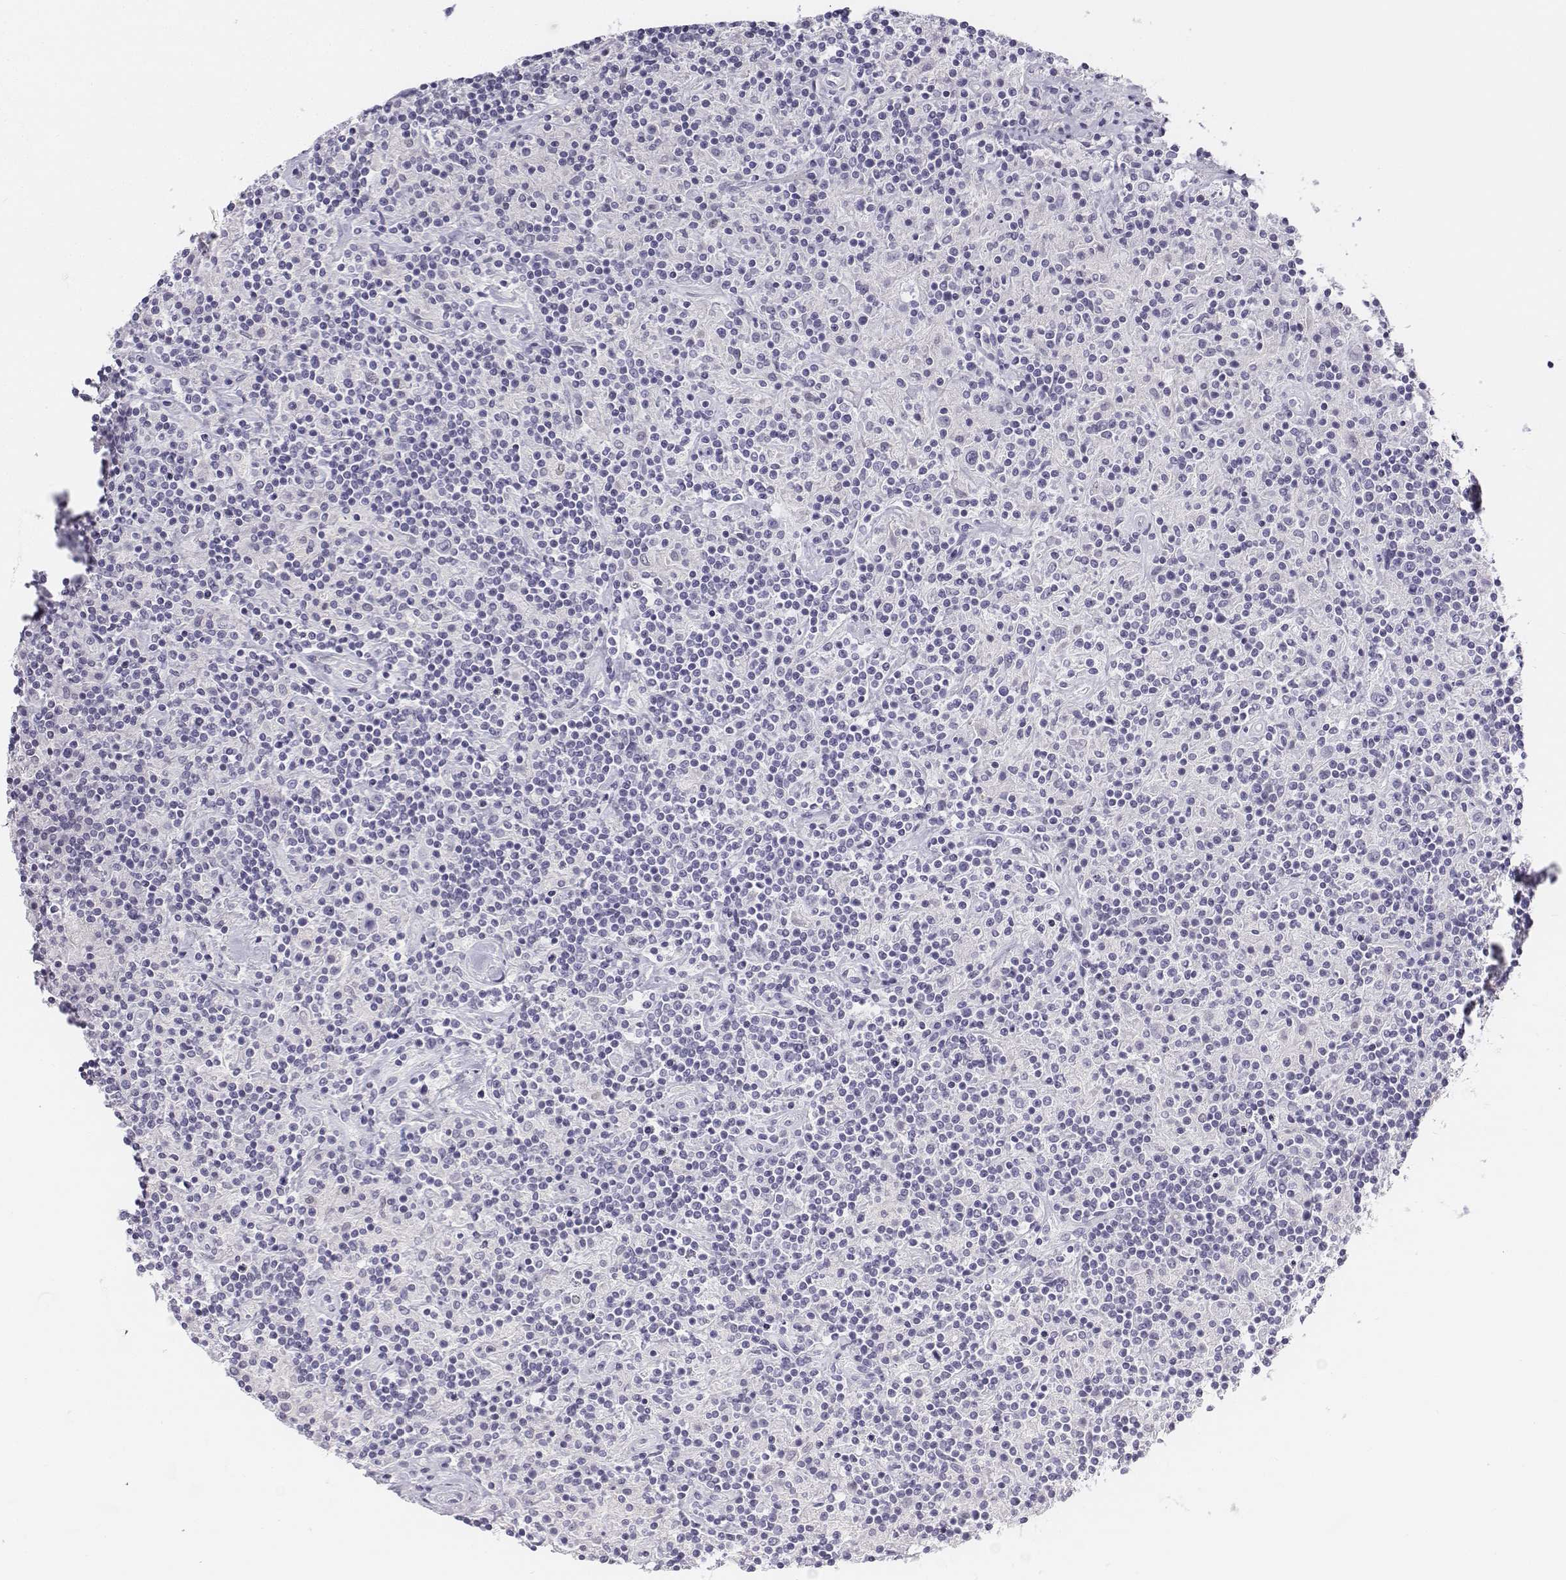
{"staining": {"intensity": "negative", "quantity": "none", "location": "none"}, "tissue": "lymphoma", "cell_type": "Tumor cells", "image_type": "cancer", "snomed": [{"axis": "morphology", "description": "Hodgkin's disease, NOS"}, {"axis": "topography", "description": "Lymph node"}], "caption": "Tumor cells are negative for brown protein staining in Hodgkin's disease.", "gene": "UCN2", "patient": {"sex": "male", "age": 70}}